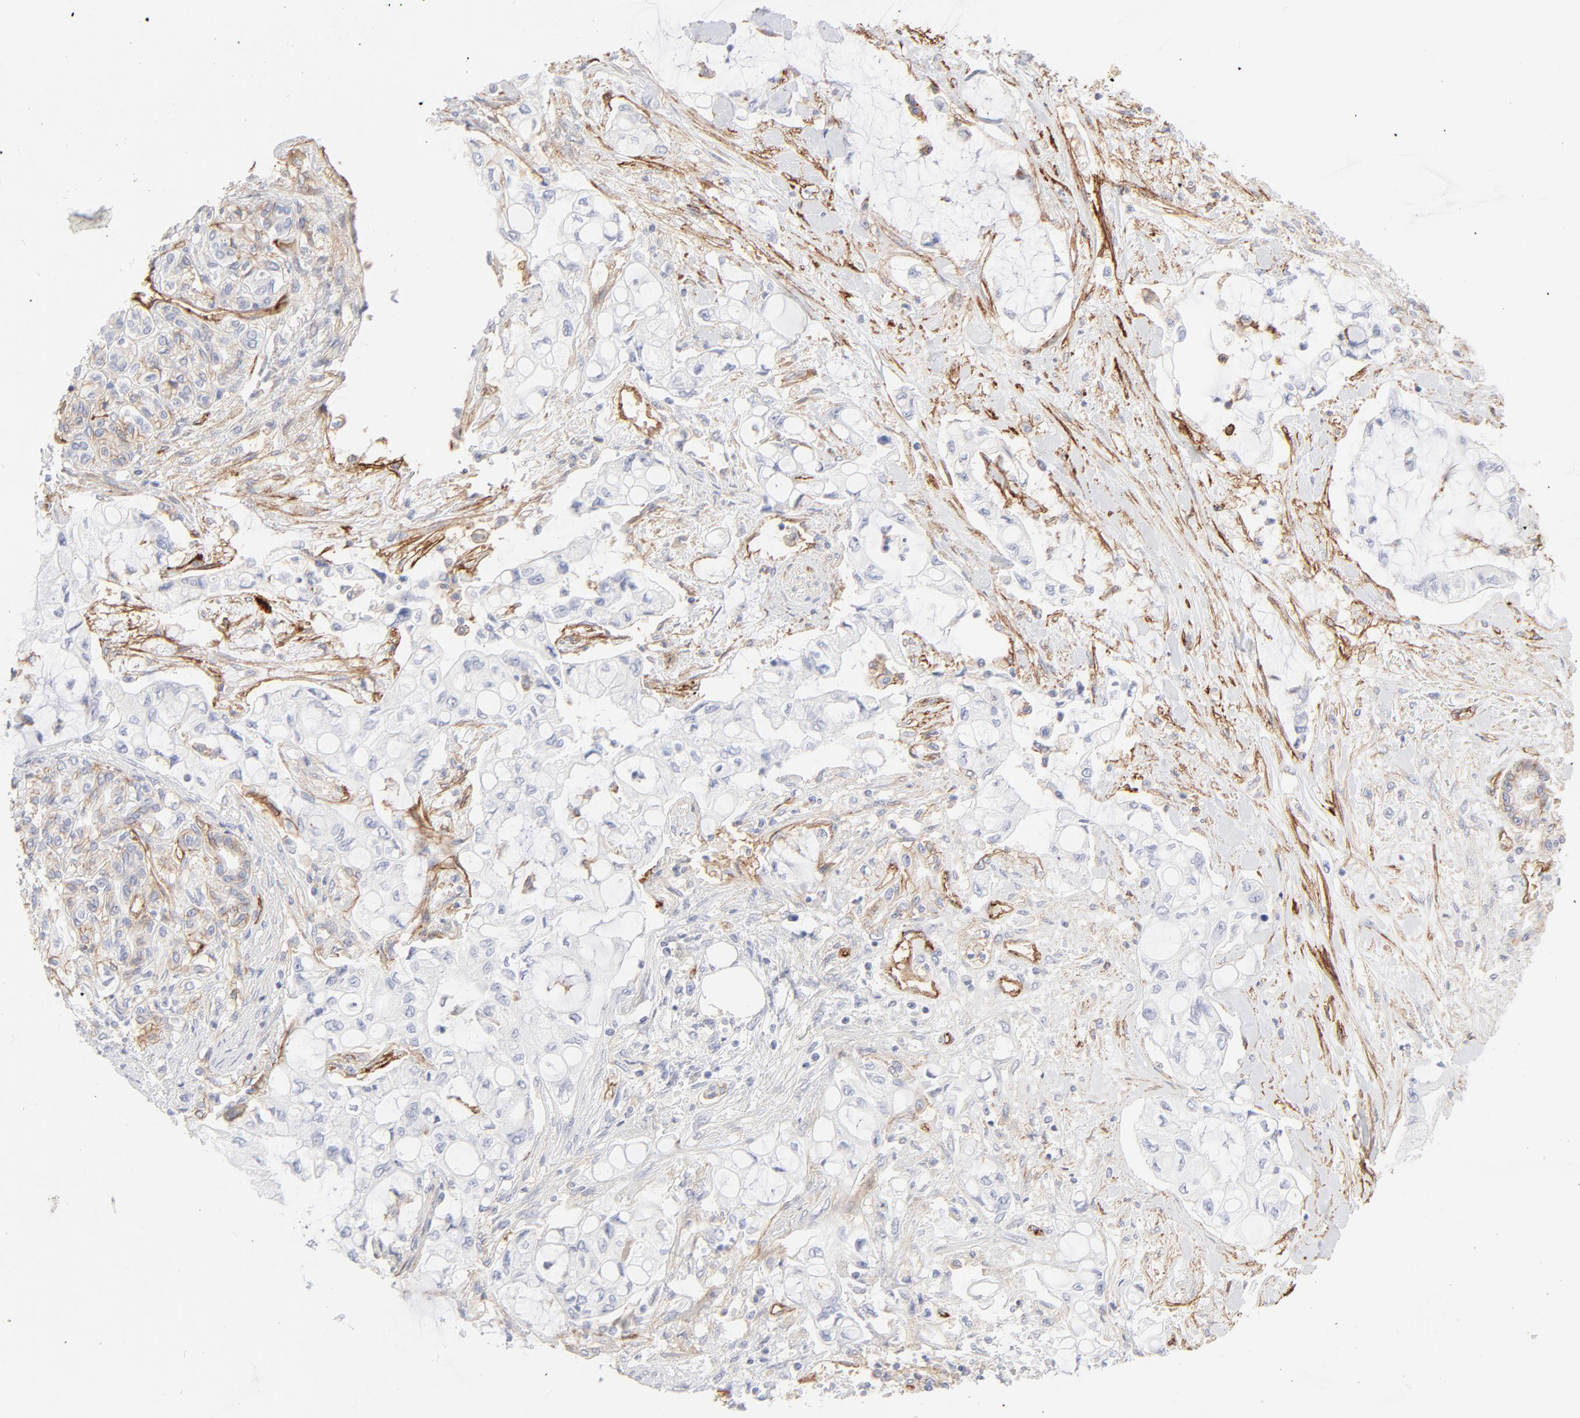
{"staining": {"intensity": "negative", "quantity": "none", "location": "none"}, "tissue": "pancreatic cancer", "cell_type": "Tumor cells", "image_type": "cancer", "snomed": [{"axis": "morphology", "description": "Adenocarcinoma, NOS"}, {"axis": "topography", "description": "Pancreas"}], "caption": "Immunohistochemistry image of neoplastic tissue: human pancreatic cancer stained with DAB exhibits no significant protein positivity in tumor cells.", "gene": "ITGA5", "patient": {"sex": "female", "age": 70}}